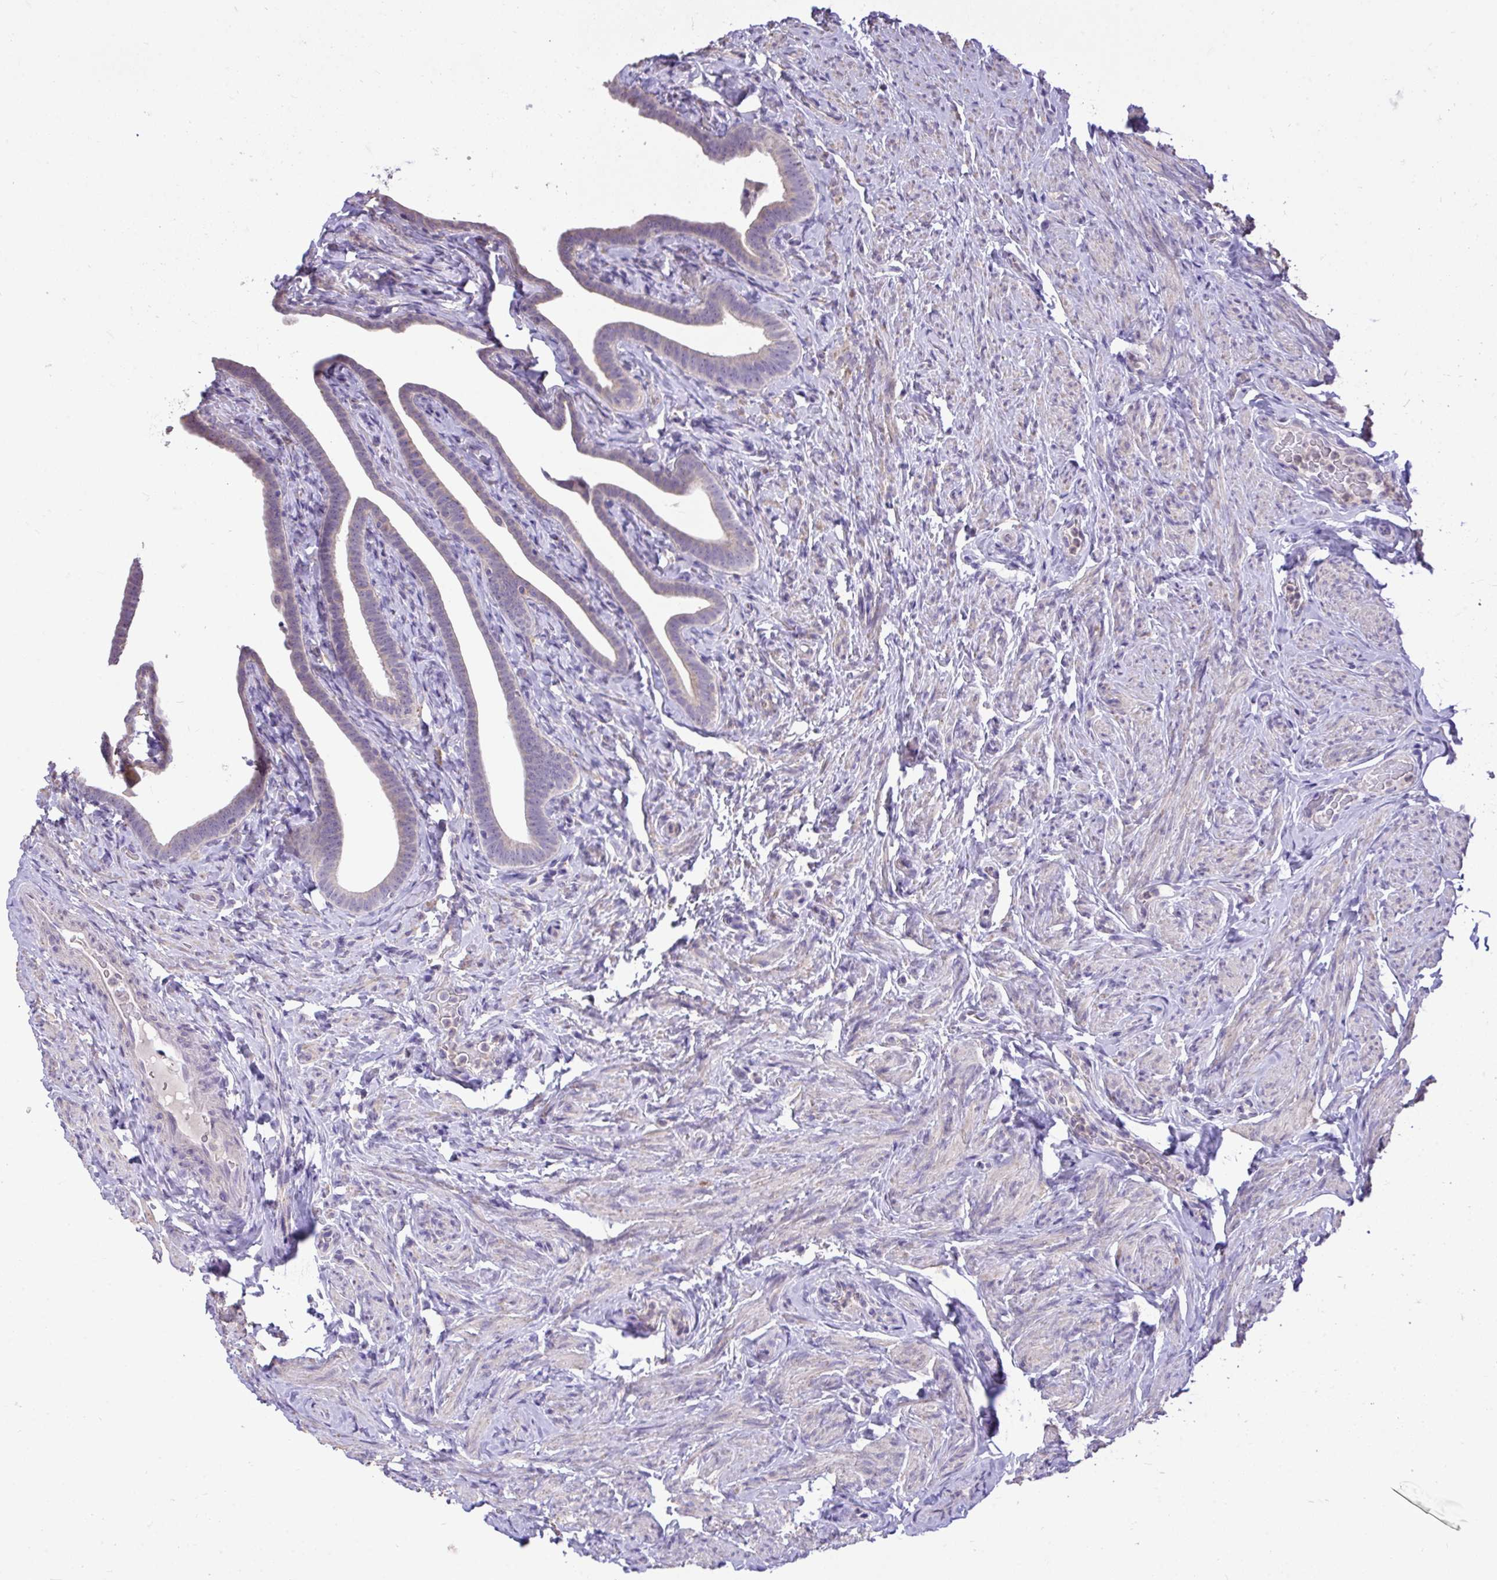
{"staining": {"intensity": "moderate", "quantity": "25%-75%", "location": "cytoplasmic/membranous"}, "tissue": "fallopian tube", "cell_type": "Glandular cells", "image_type": "normal", "snomed": [{"axis": "morphology", "description": "Normal tissue, NOS"}, {"axis": "topography", "description": "Fallopian tube"}], "caption": "Immunohistochemistry micrograph of benign fallopian tube stained for a protein (brown), which exhibits medium levels of moderate cytoplasmic/membranous positivity in about 25%-75% of glandular cells.", "gene": "MPC2", "patient": {"sex": "female", "age": 69}}